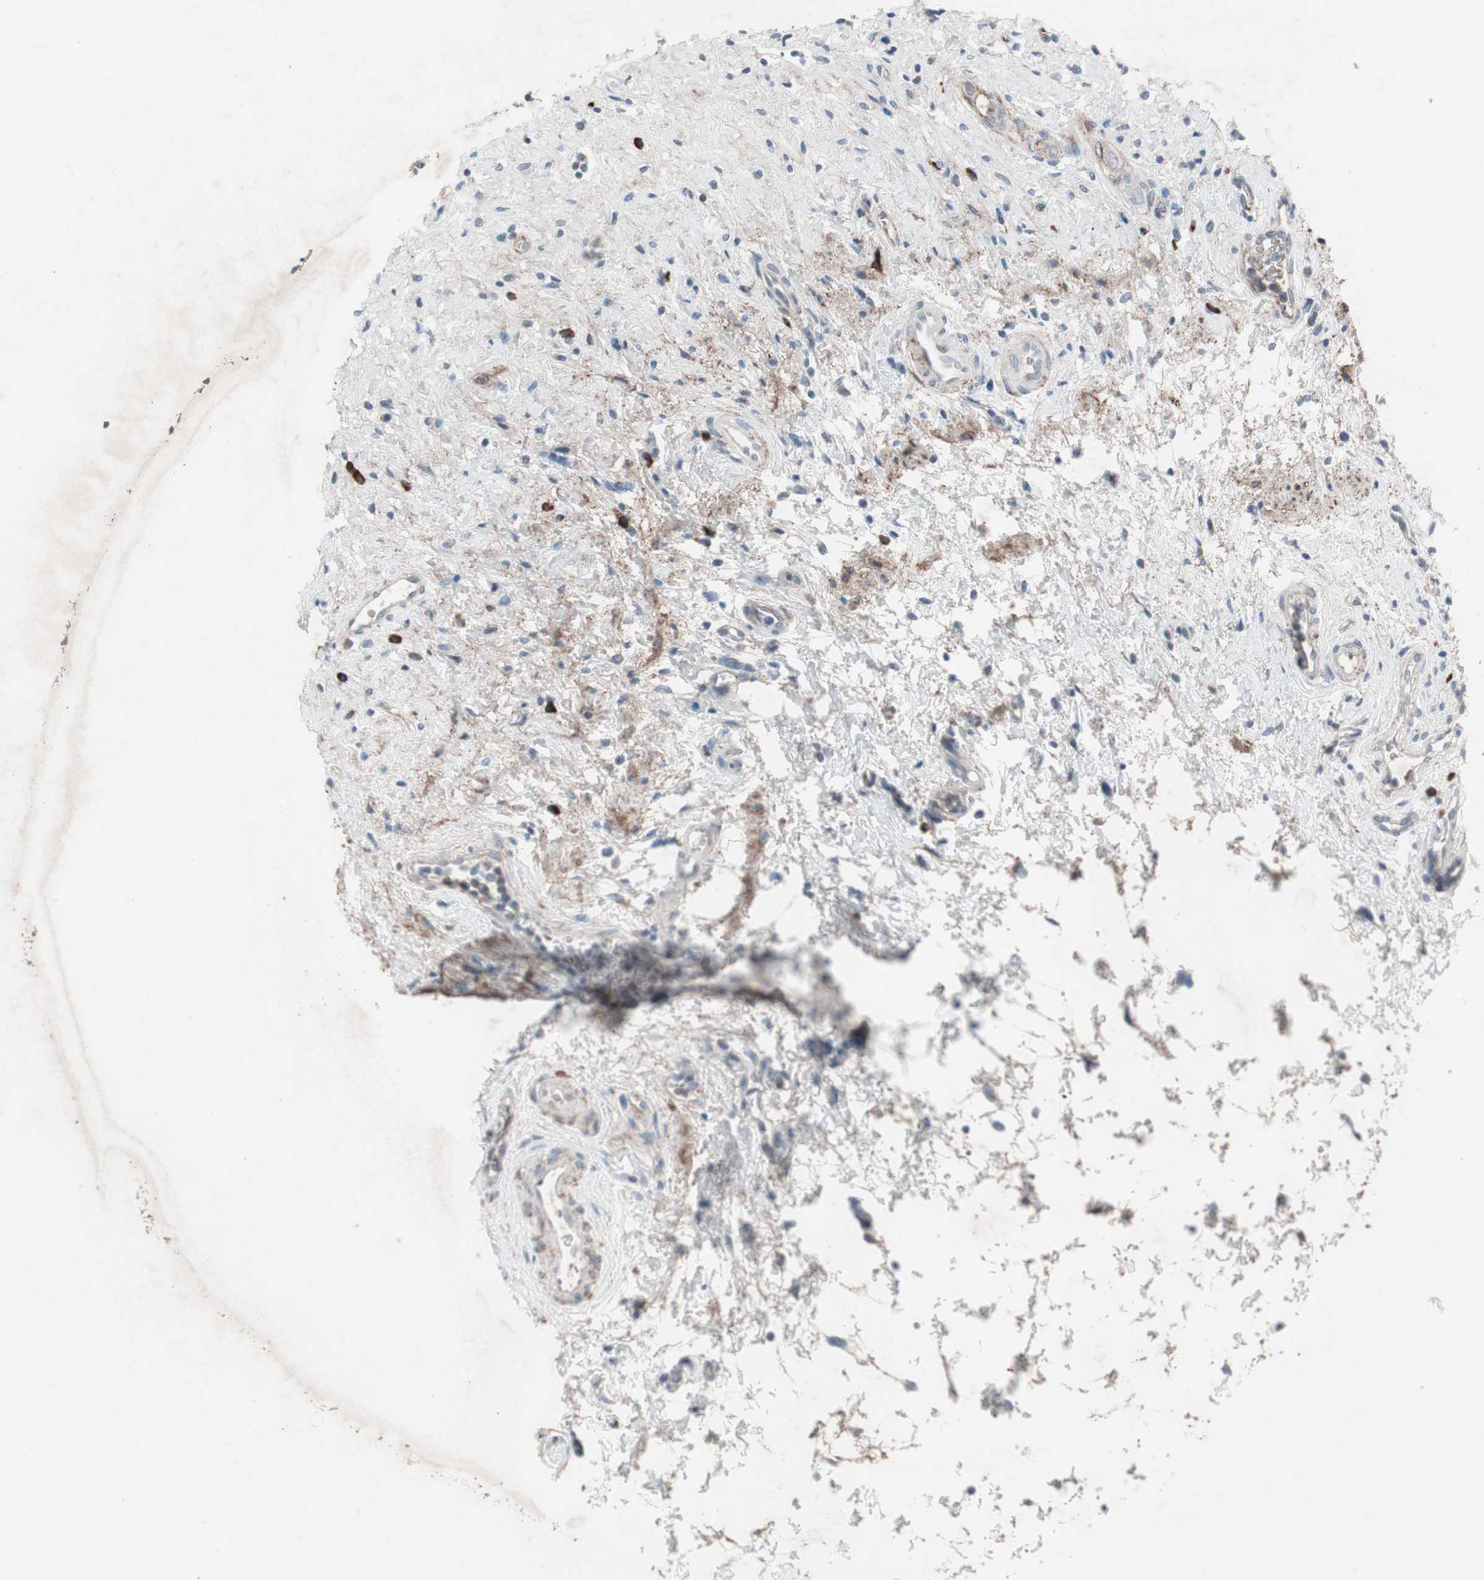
{"staining": {"intensity": "weak", "quantity": "25%-75%", "location": "cytoplasmic/membranous"}, "tissue": "urinary bladder", "cell_type": "Urothelial cells", "image_type": "normal", "snomed": [{"axis": "morphology", "description": "Normal tissue, NOS"}, {"axis": "morphology", "description": "Urothelial carcinoma, High grade"}, {"axis": "topography", "description": "Urinary bladder"}], "caption": "An image of urinary bladder stained for a protein shows weak cytoplasmic/membranous brown staining in urothelial cells. (Brightfield microscopy of DAB IHC at high magnification).", "gene": "GRB7", "patient": {"sex": "male", "age": 46}}